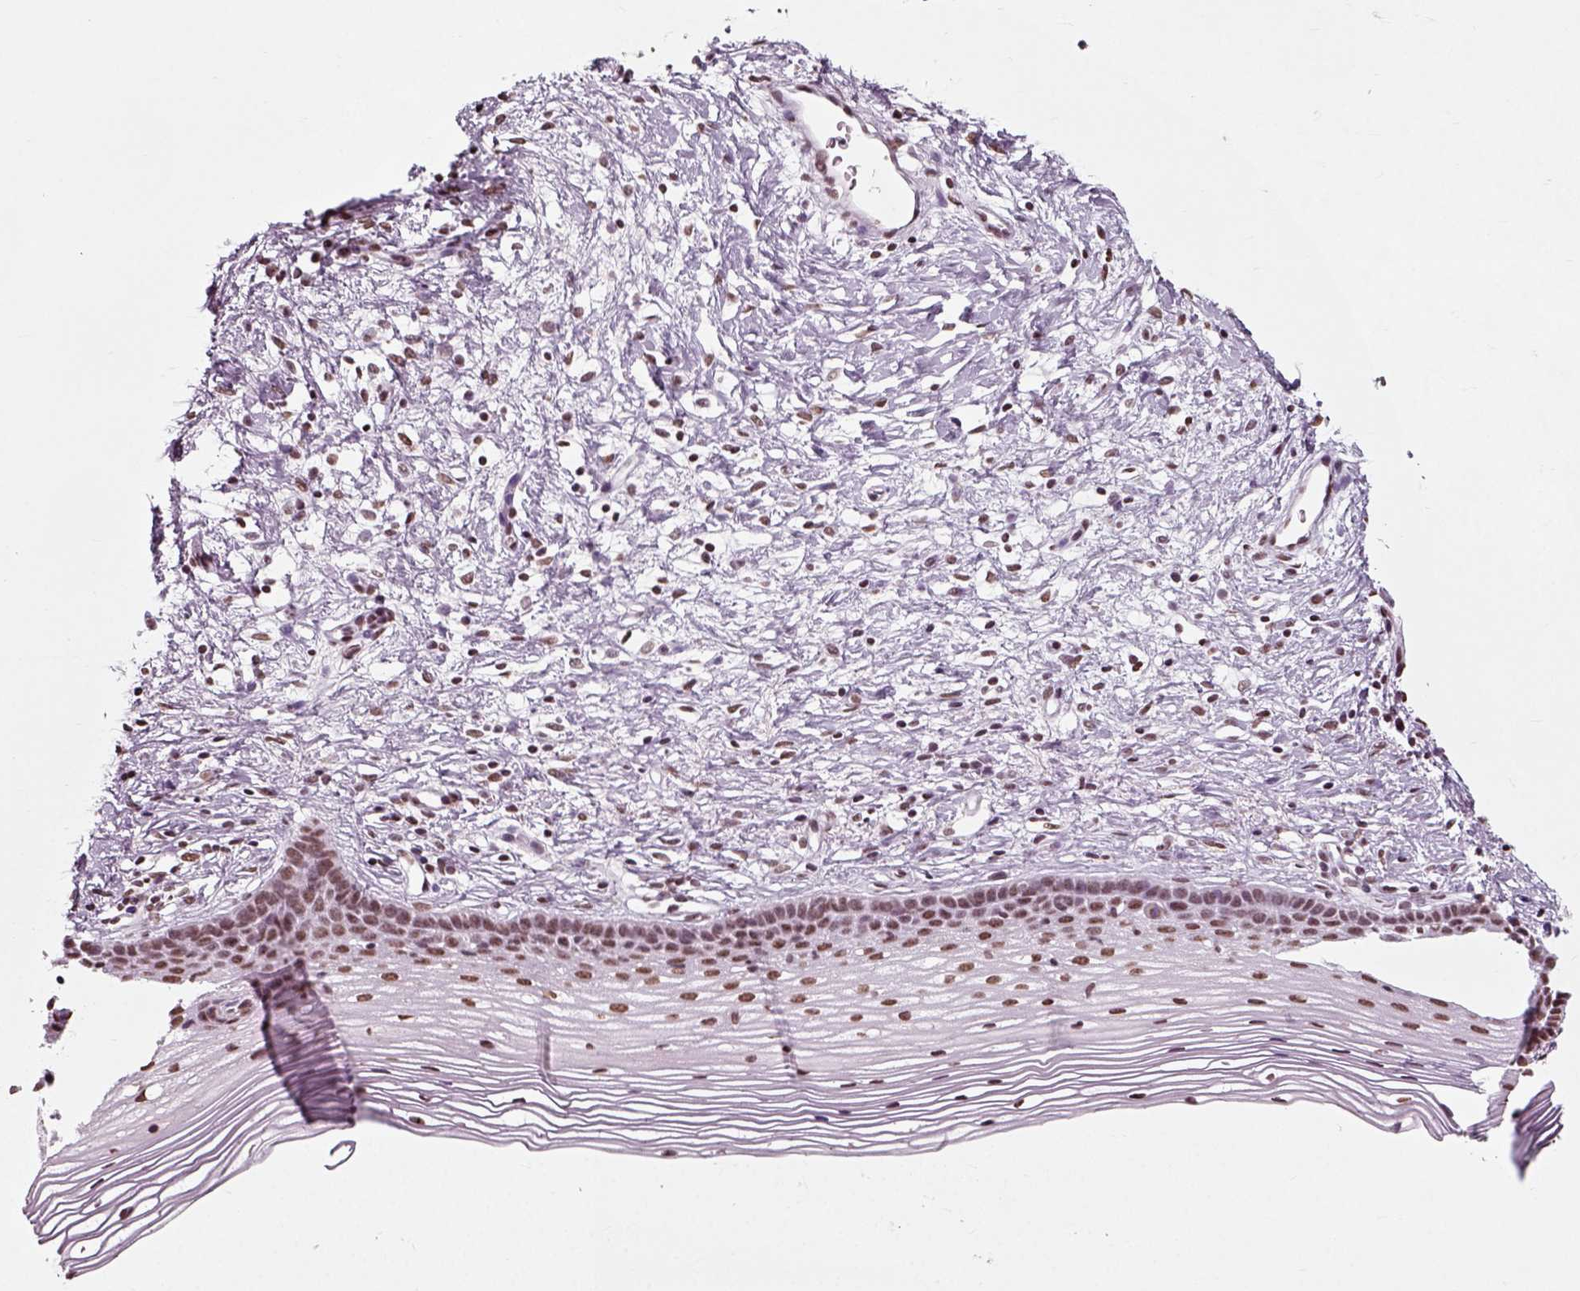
{"staining": {"intensity": "moderate", "quantity": ">75%", "location": "nuclear"}, "tissue": "cervix", "cell_type": "Glandular cells", "image_type": "normal", "snomed": [{"axis": "morphology", "description": "Normal tissue, NOS"}, {"axis": "topography", "description": "Cervix"}], "caption": "Moderate nuclear positivity is identified in about >75% of glandular cells in benign cervix.", "gene": "POLR1H", "patient": {"sex": "female", "age": 39}}